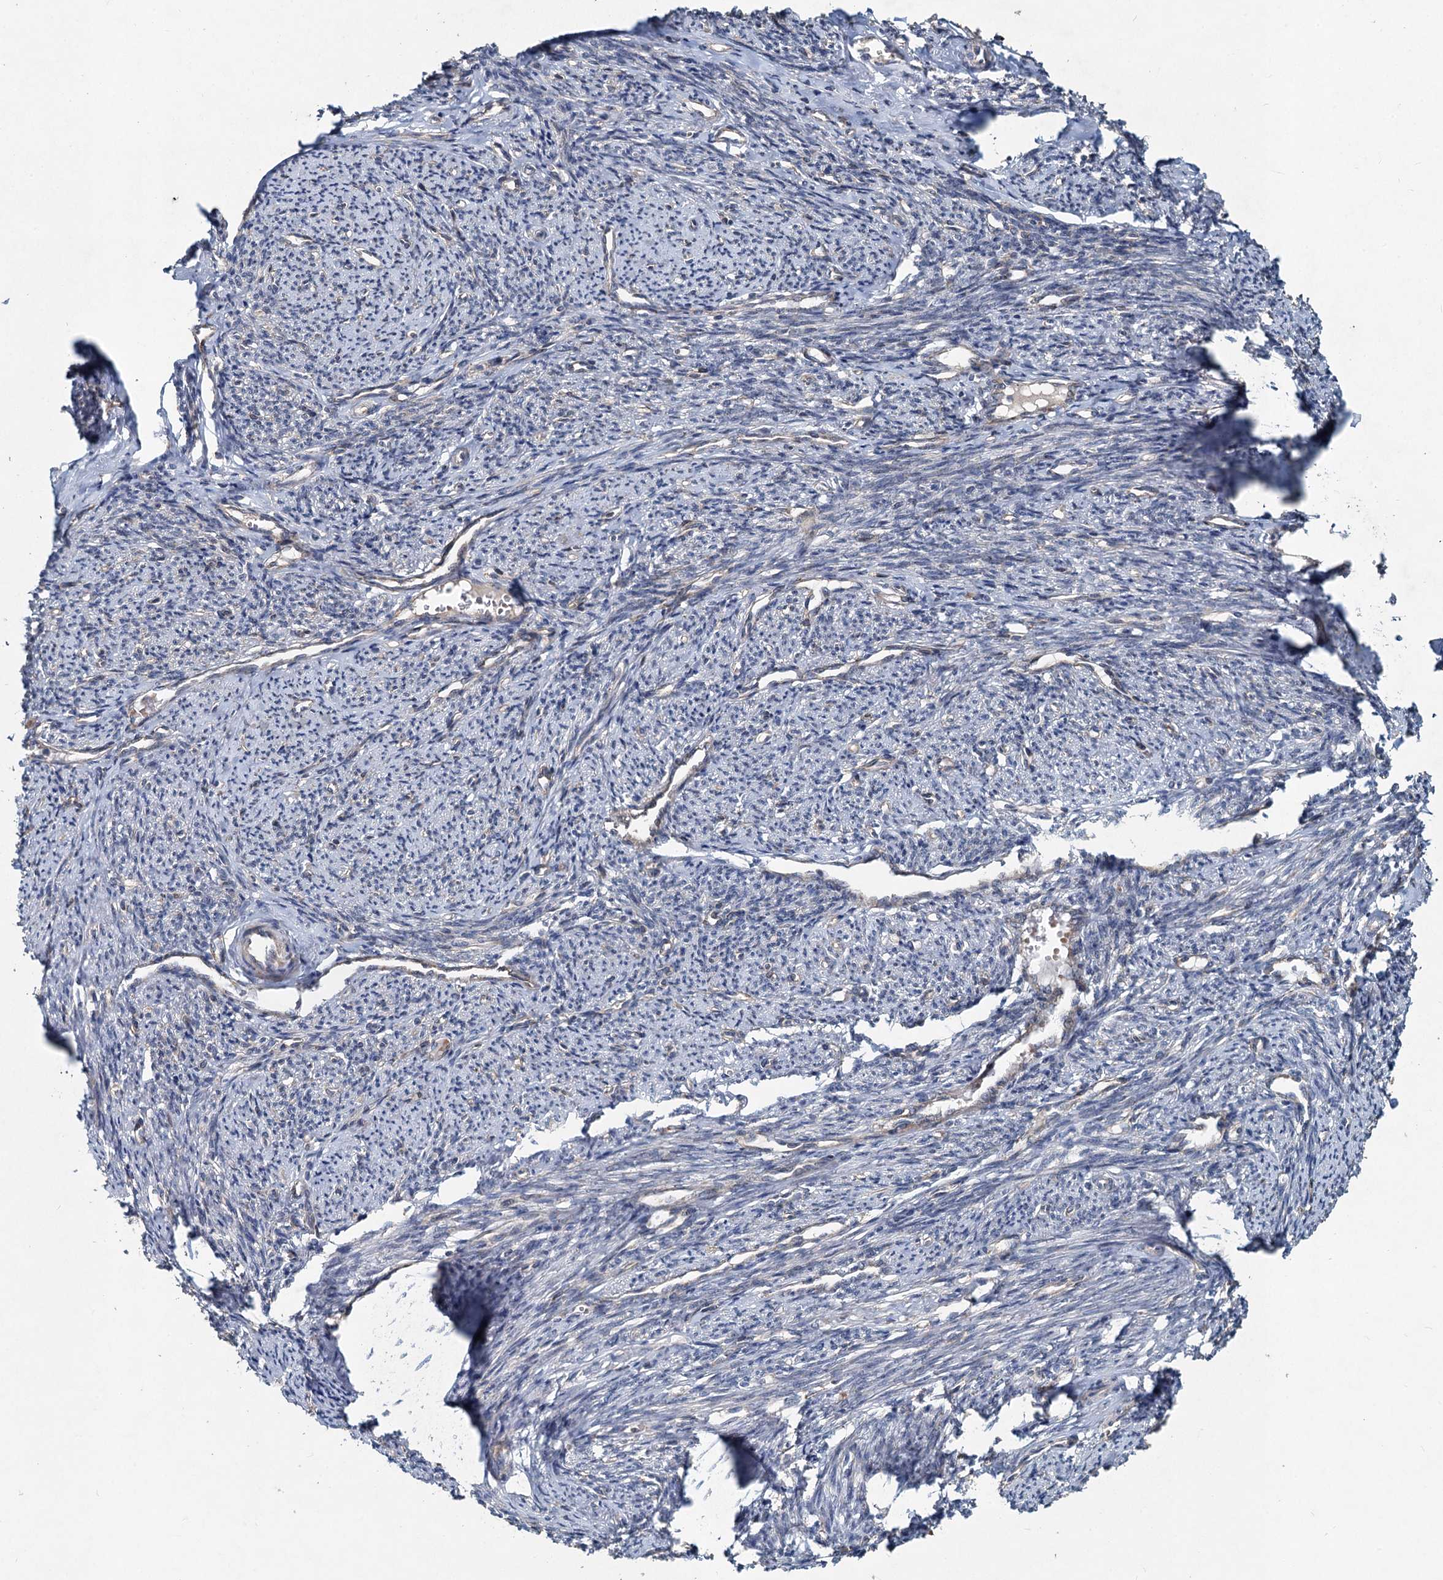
{"staining": {"intensity": "moderate", "quantity": "25%-75%", "location": "cytoplasmic/membranous"}, "tissue": "smooth muscle", "cell_type": "Smooth muscle cells", "image_type": "normal", "snomed": [{"axis": "morphology", "description": "Normal tissue, NOS"}, {"axis": "topography", "description": "Smooth muscle"}, {"axis": "topography", "description": "Uterus"}], "caption": "Smooth muscle cells demonstrate medium levels of moderate cytoplasmic/membranous positivity in approximately 25%-75% of cells in normal smooth muscle. (DAB (3,3'-diaminobenzidine) IHC with brightfield microscopy, high magnification).", "gene": "OTUB1", "patient": {"sex": "female", "age": 59}}